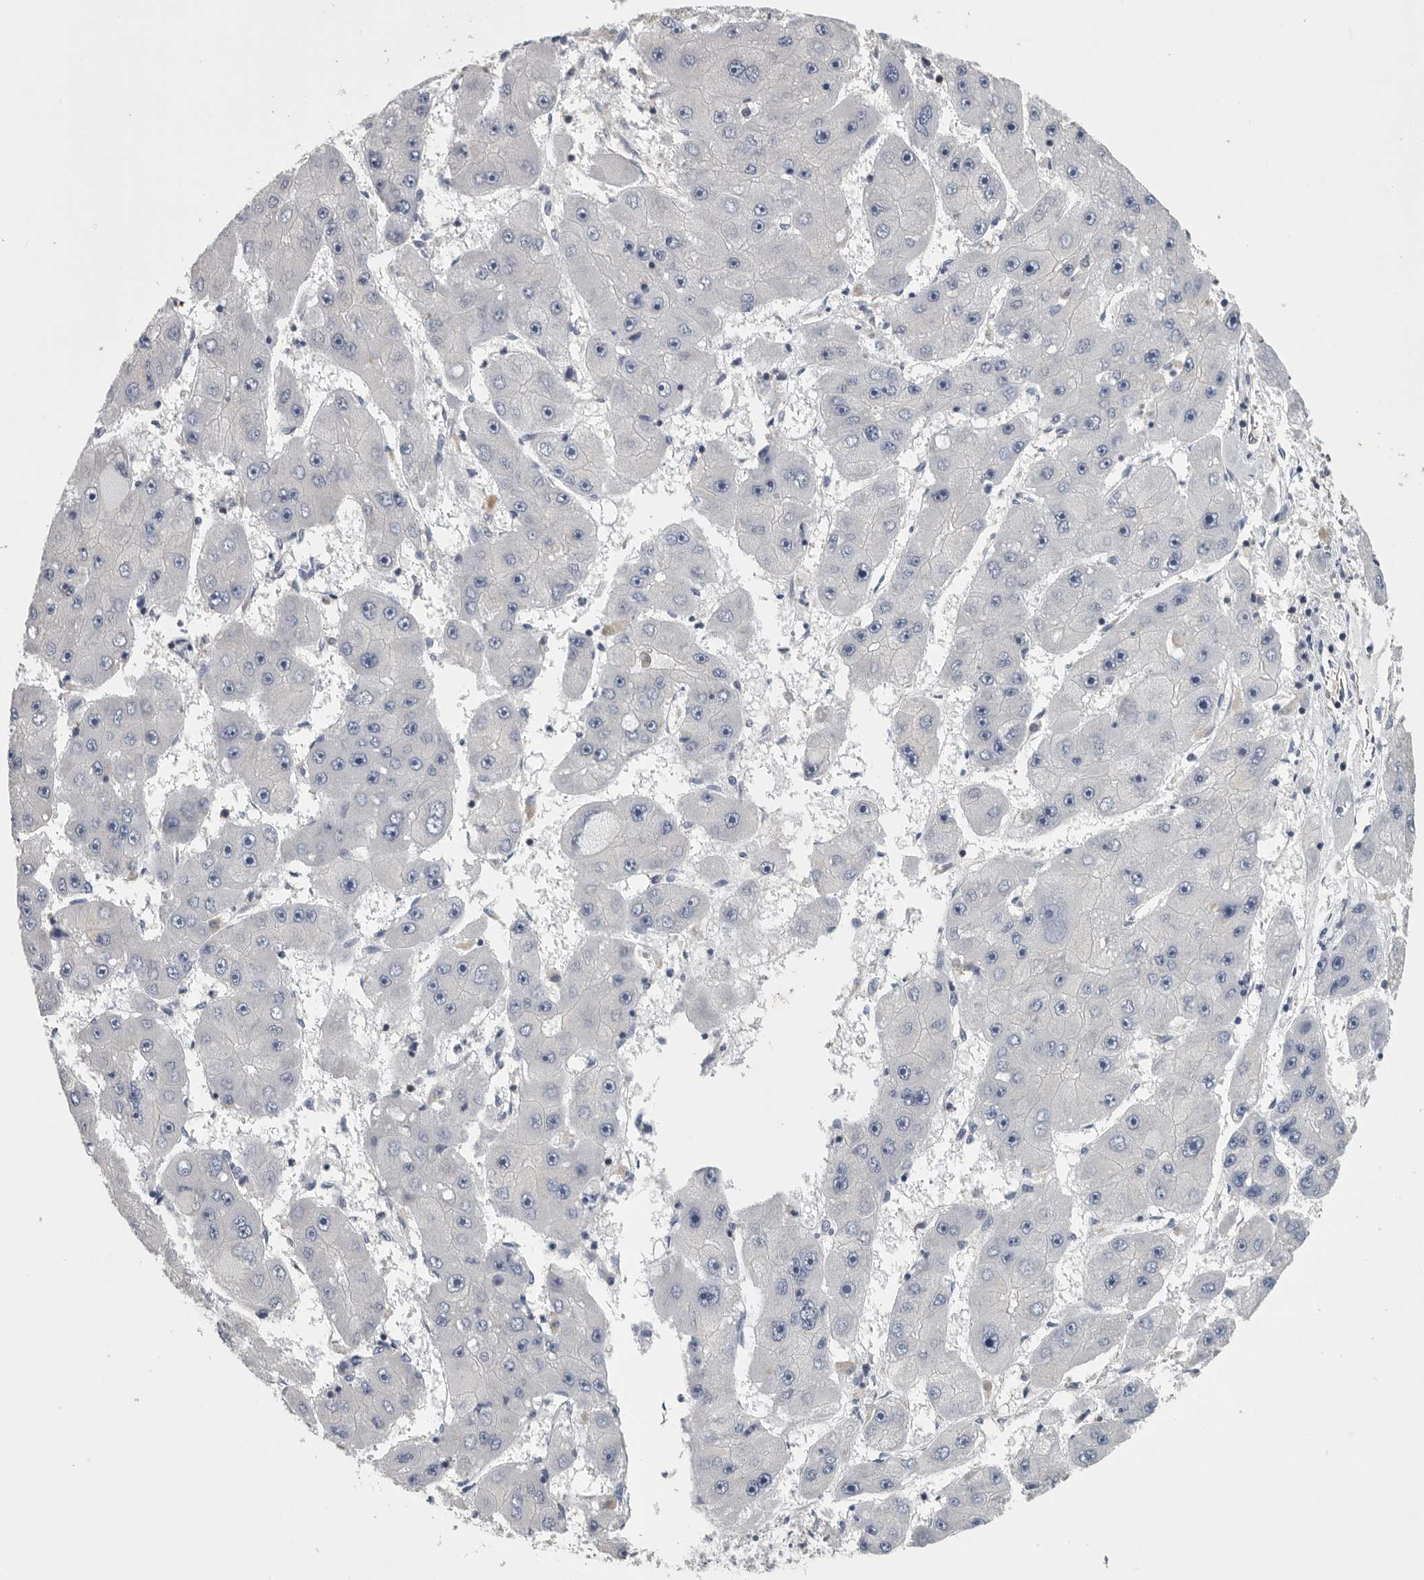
{"staining": {"intensity": "negative", "quantity": "none", "location": "none"}, "tissue": "liver cancer", "cell_type": "Tumor cells", "image_type": "cancer", "snomed": [{"axis": "morphology", "description": "Carcinoma, Hepatocellular, NOS"}, {"axis": "topography", "description": "Liver"}], "caption": "Hepatocellular carcinoma (liver) stained for a protein using immunohistochemistry reveals no staining tumor cells.", "gene": "PDCD4", "patient": {"sex": "female", "age": 61}}